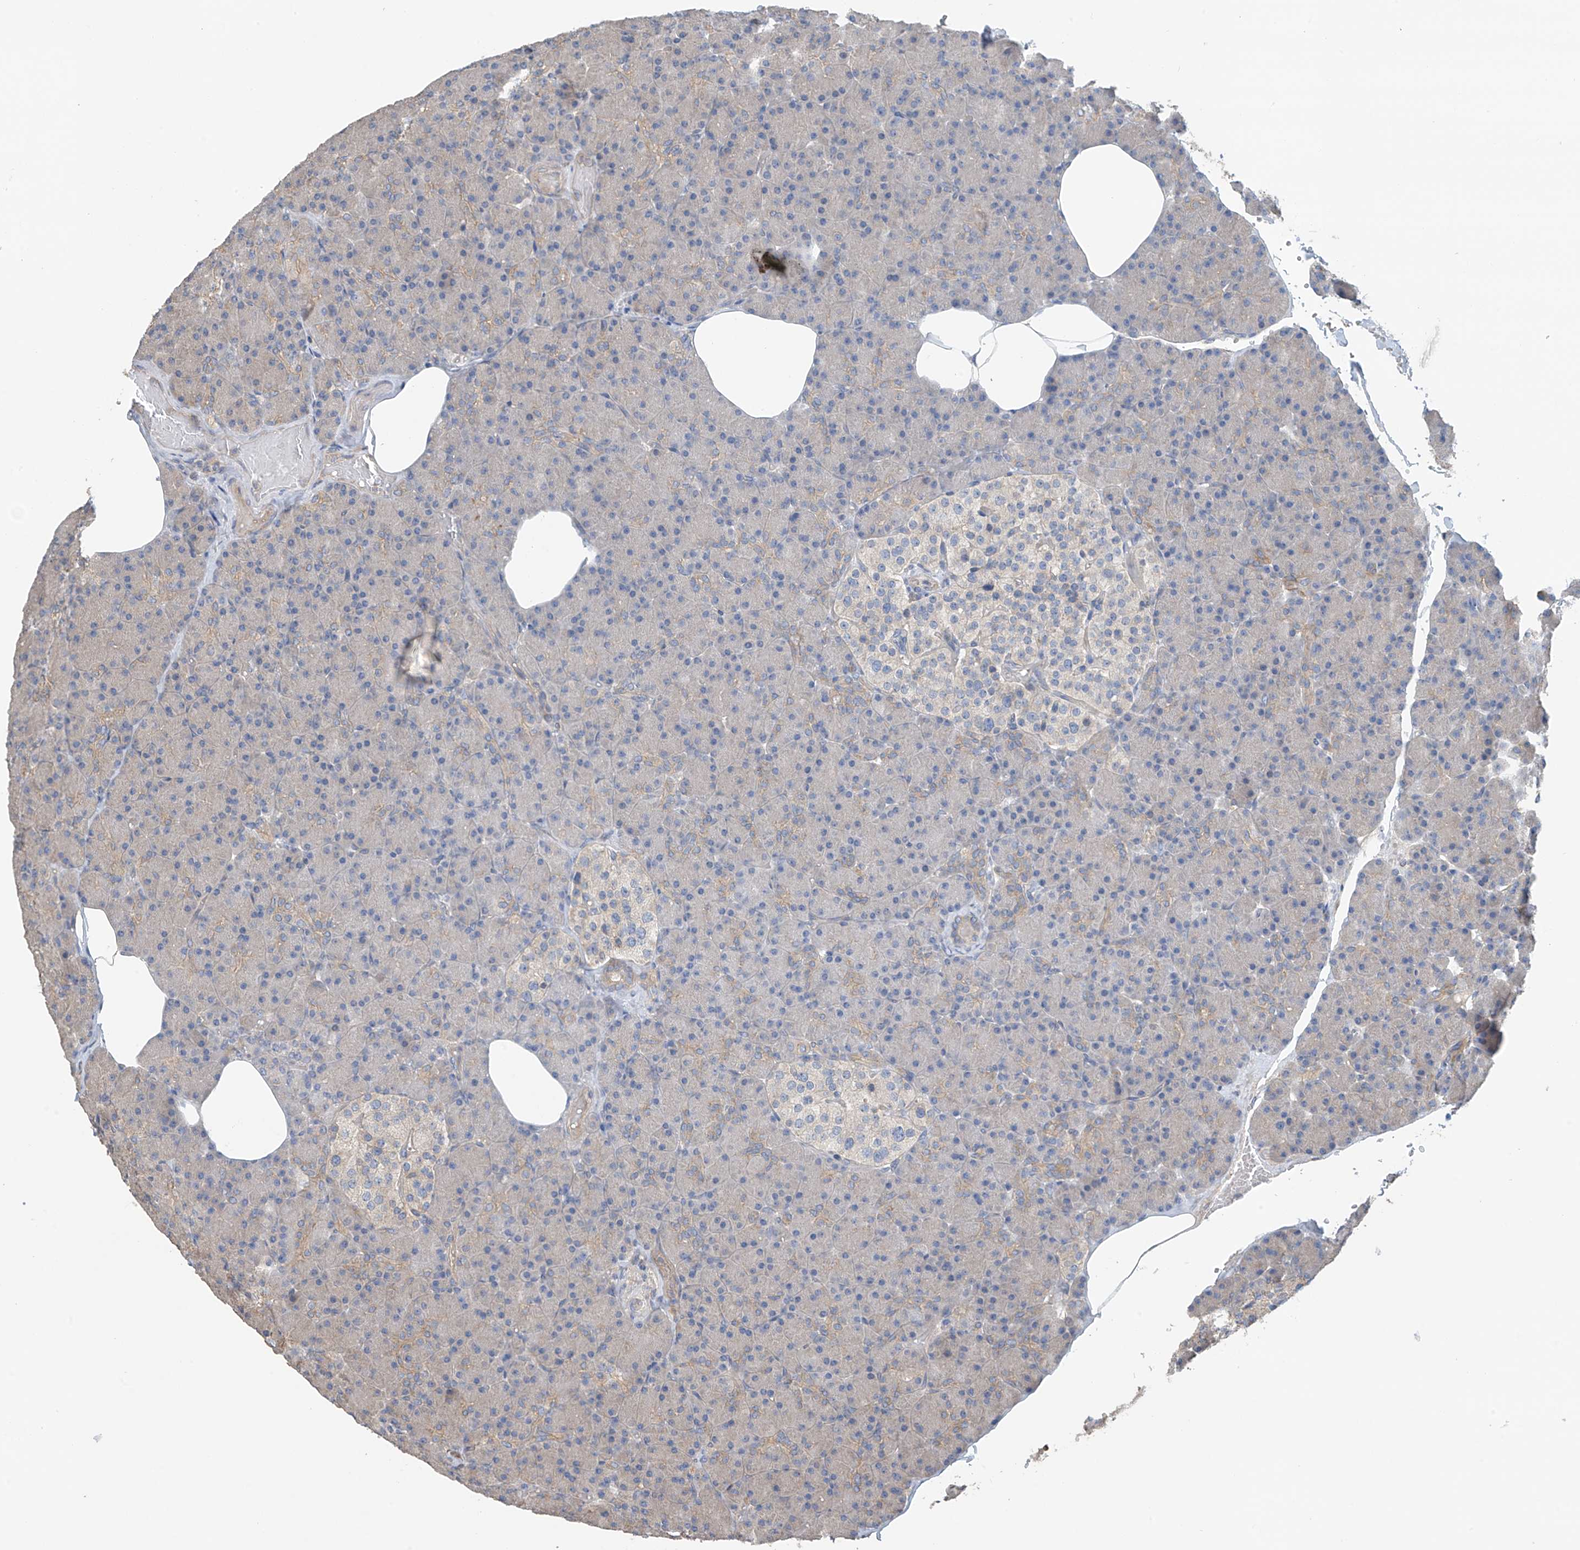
{"staining": {"intensity": "weak", "quantity": "<25%", "location": "cytoplasmic/membranous"}, "tissue": "pancreas", "cell_type": "Exocrine glandular cells", "image_type": "normal", "snomed": [{"axis": "morphology", "description": "Normal tissue, NOS"}, {"axis": "topography", "description": "Pancreas"}], "caption": "A high-resolution photomicrograph shows IHC staining of benign pancreas, which demonstrates no significant expression in exocrine glandular cells.", "gene": "PHACTR4", "patient": {"sex": "female", "age": 43}}